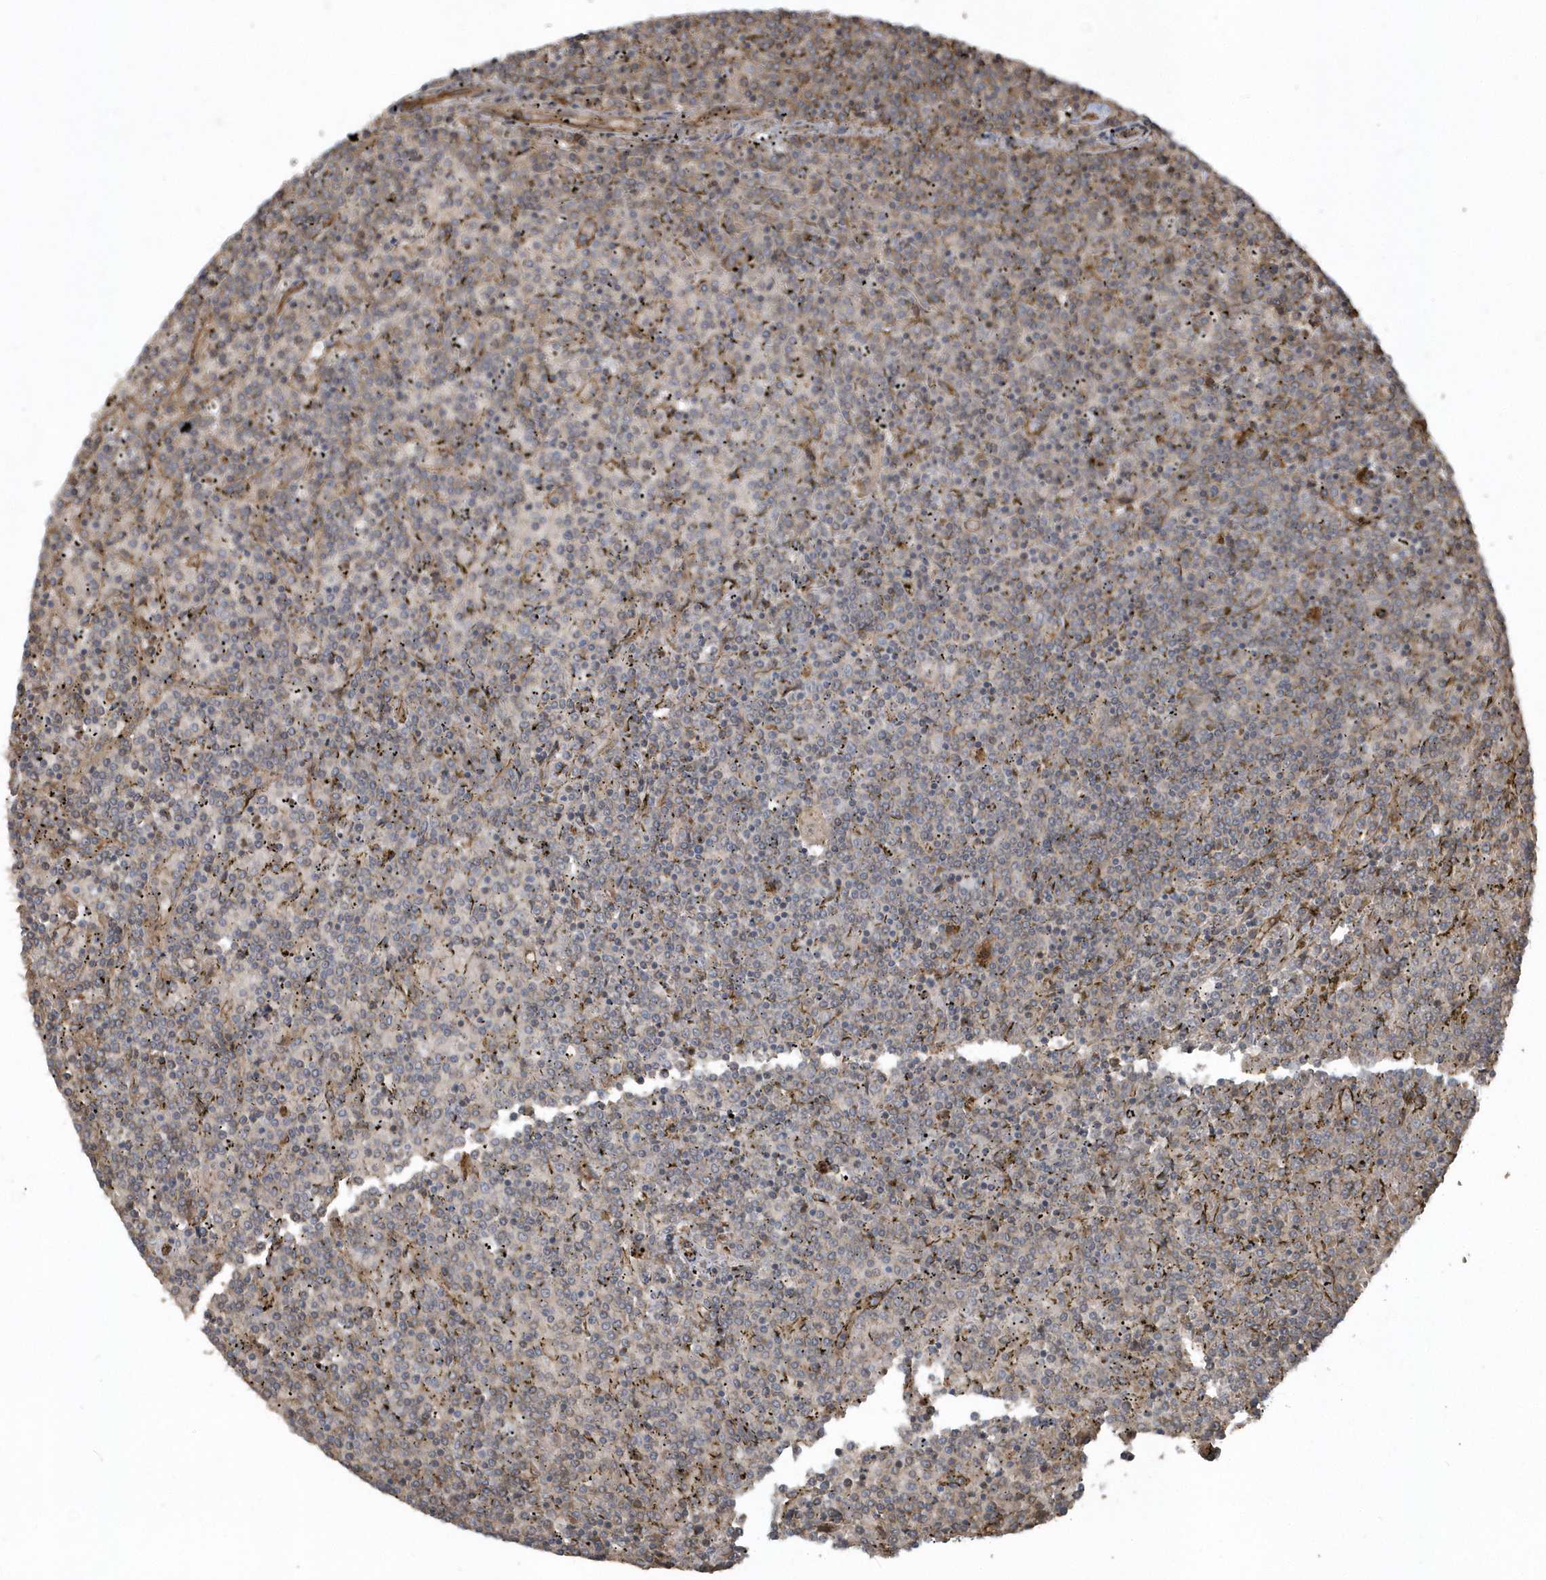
{"staining": {"intensity": "negative", "quantity": "none", "location": "none"}, "tissue": "lymphoma", "cell_type": "Tumor cells", "image_type": "cancer", "snomed": [{"axis": "morphology", "description": "Malignant lymphoma, non-Hodgkin's type, Low grade"}, {"axis": "topography", "description": "Spleen"}], "caption": "Photomicrograph shows no protein positivity in tumor cells of malignant lymphoma, non-Hodgkin's type (low-grade) tissue.", "gene": "HERPUD1", "patient": {"sex": "female", "age": 19}}